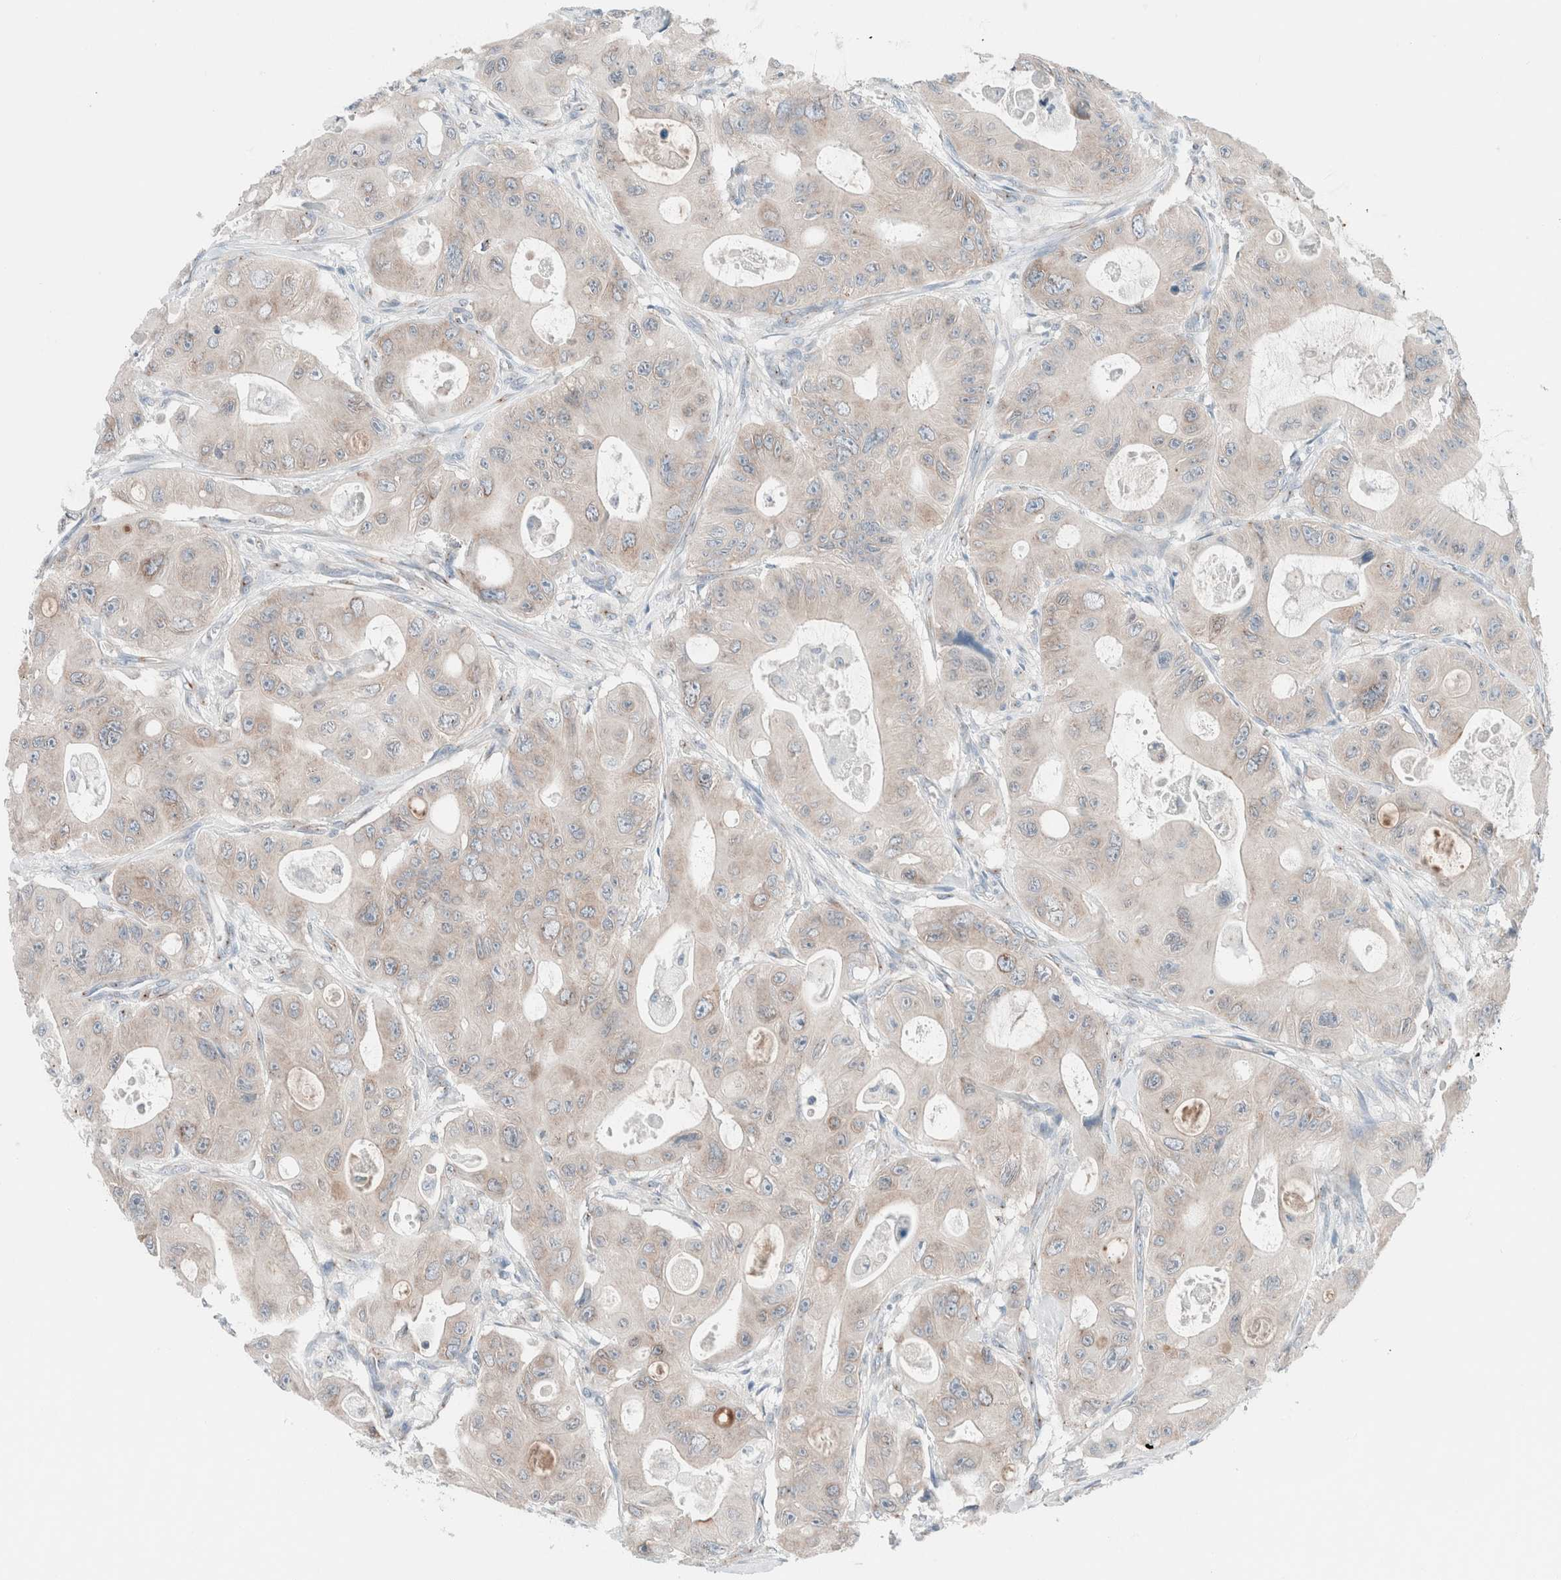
{"staining": {"intensity": "weak", "quantity": "<25%", "location": "cytoplasmic/membranous"}, "tissue": "colorectal cancer", "cell_type": "Tumor cells", "image_type": "cancer", "snomed": [{"axis": "morphology", "description": "Adenocarcinoma, NOS"}, {"axis": "topography", "description": "Colon"}], "caption": "A micrograph of colorectal adenocarcinoma stained for a protein exhibits no brown staining in tumor cells.", "gene": "CASC3", "patient": {"sex": "female", "age": 46}}